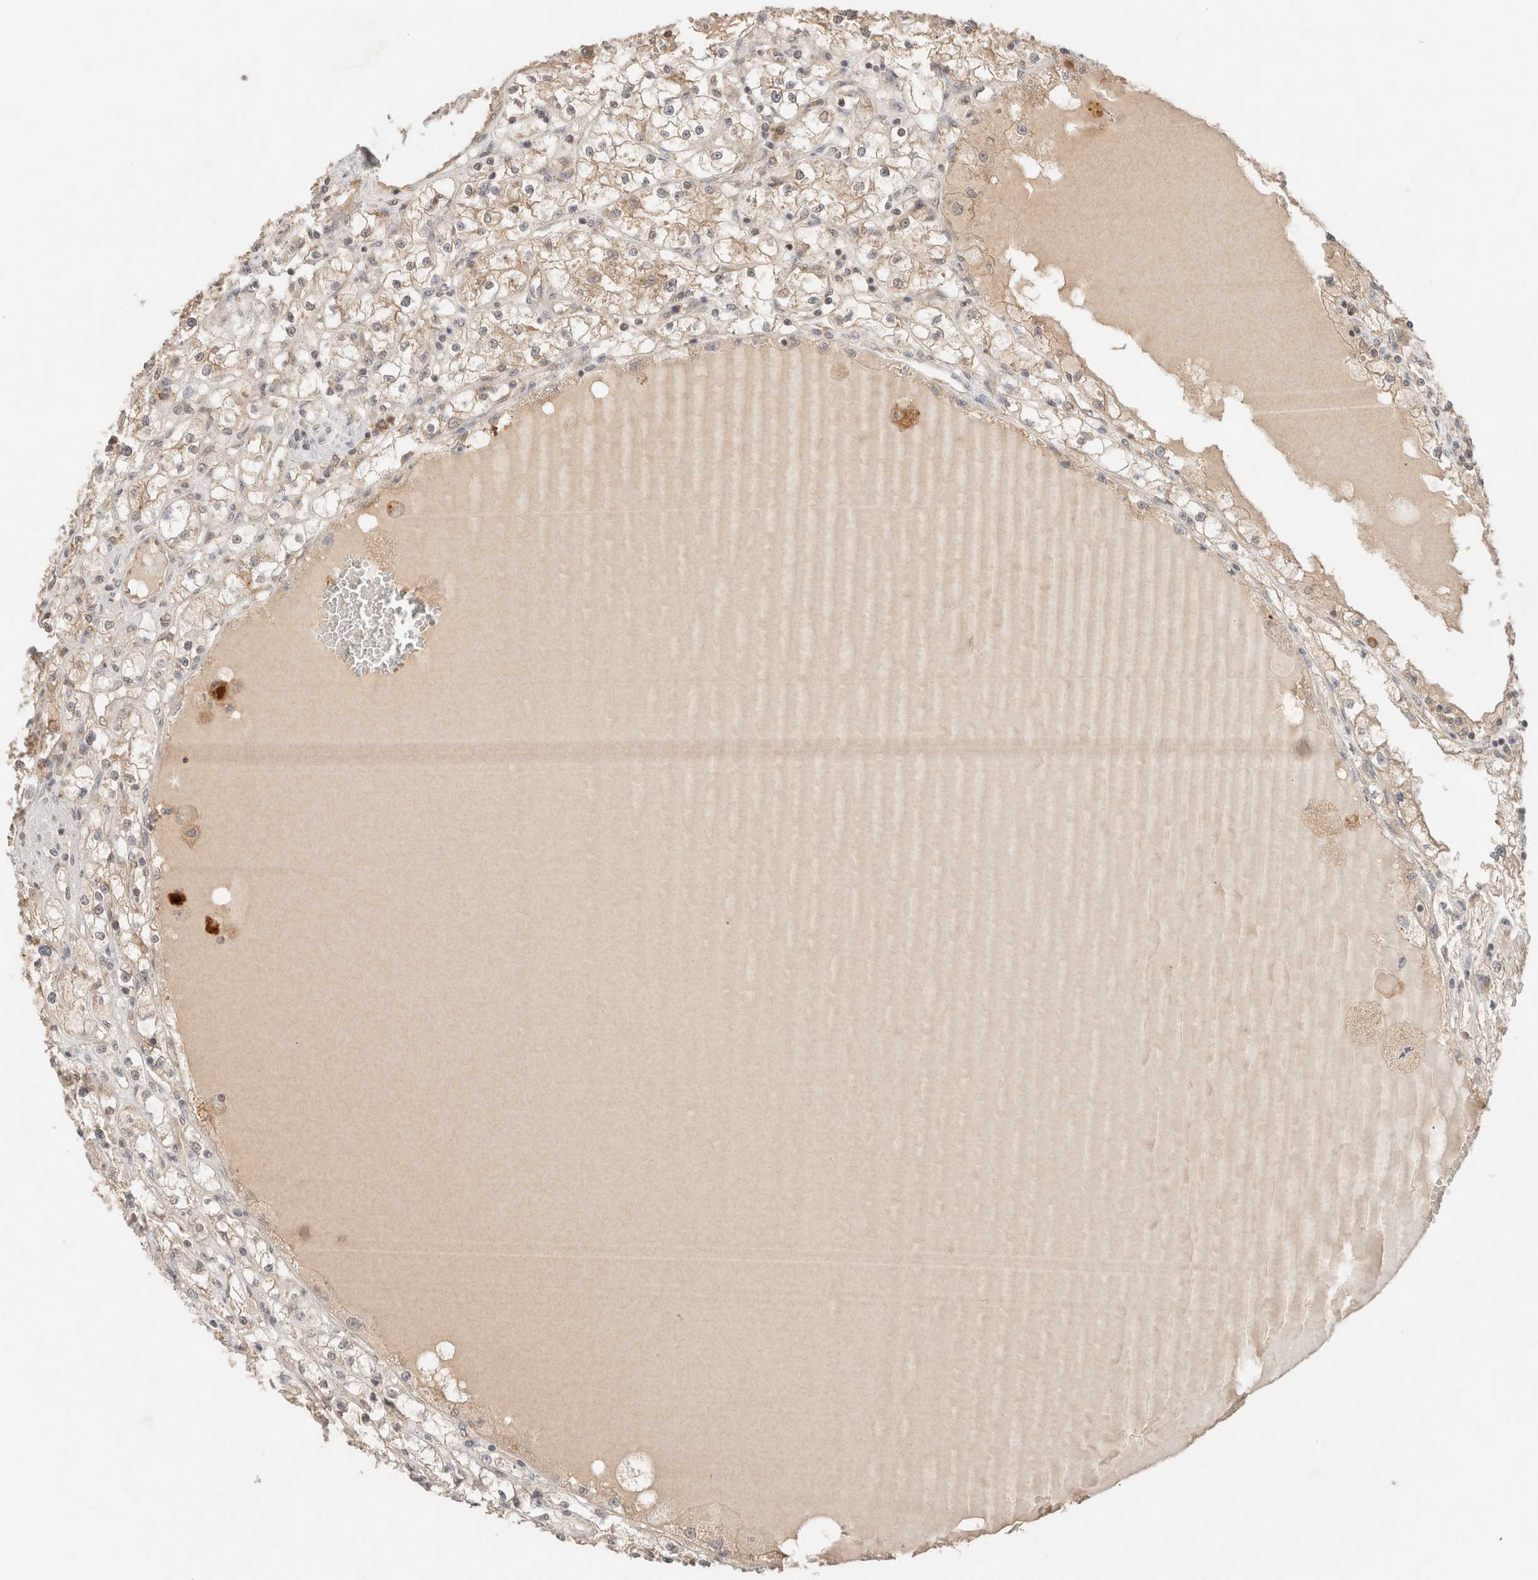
{"staining": {"intensity": "weak", "quantity": "25%-75%", "location": "cytoplasmic/membranous"}, "tissue": "renal cancer", "cell_type": "Tumor cells", "image_type": "cancer", "snomed": [{"axis": "morphology", "description": "Adenocarcinoma, NOS"}, {"axis": "topography", "description": "Kidney"}], "caption": "Immunohistochemical staining of renal cancer reveals low levels of weak cytoplasmic/membranous protein positivity in about 25%-75% of tumor cells.", "gene": "ARFGEF2", "patient": {"sex": "male", "age": 56}}